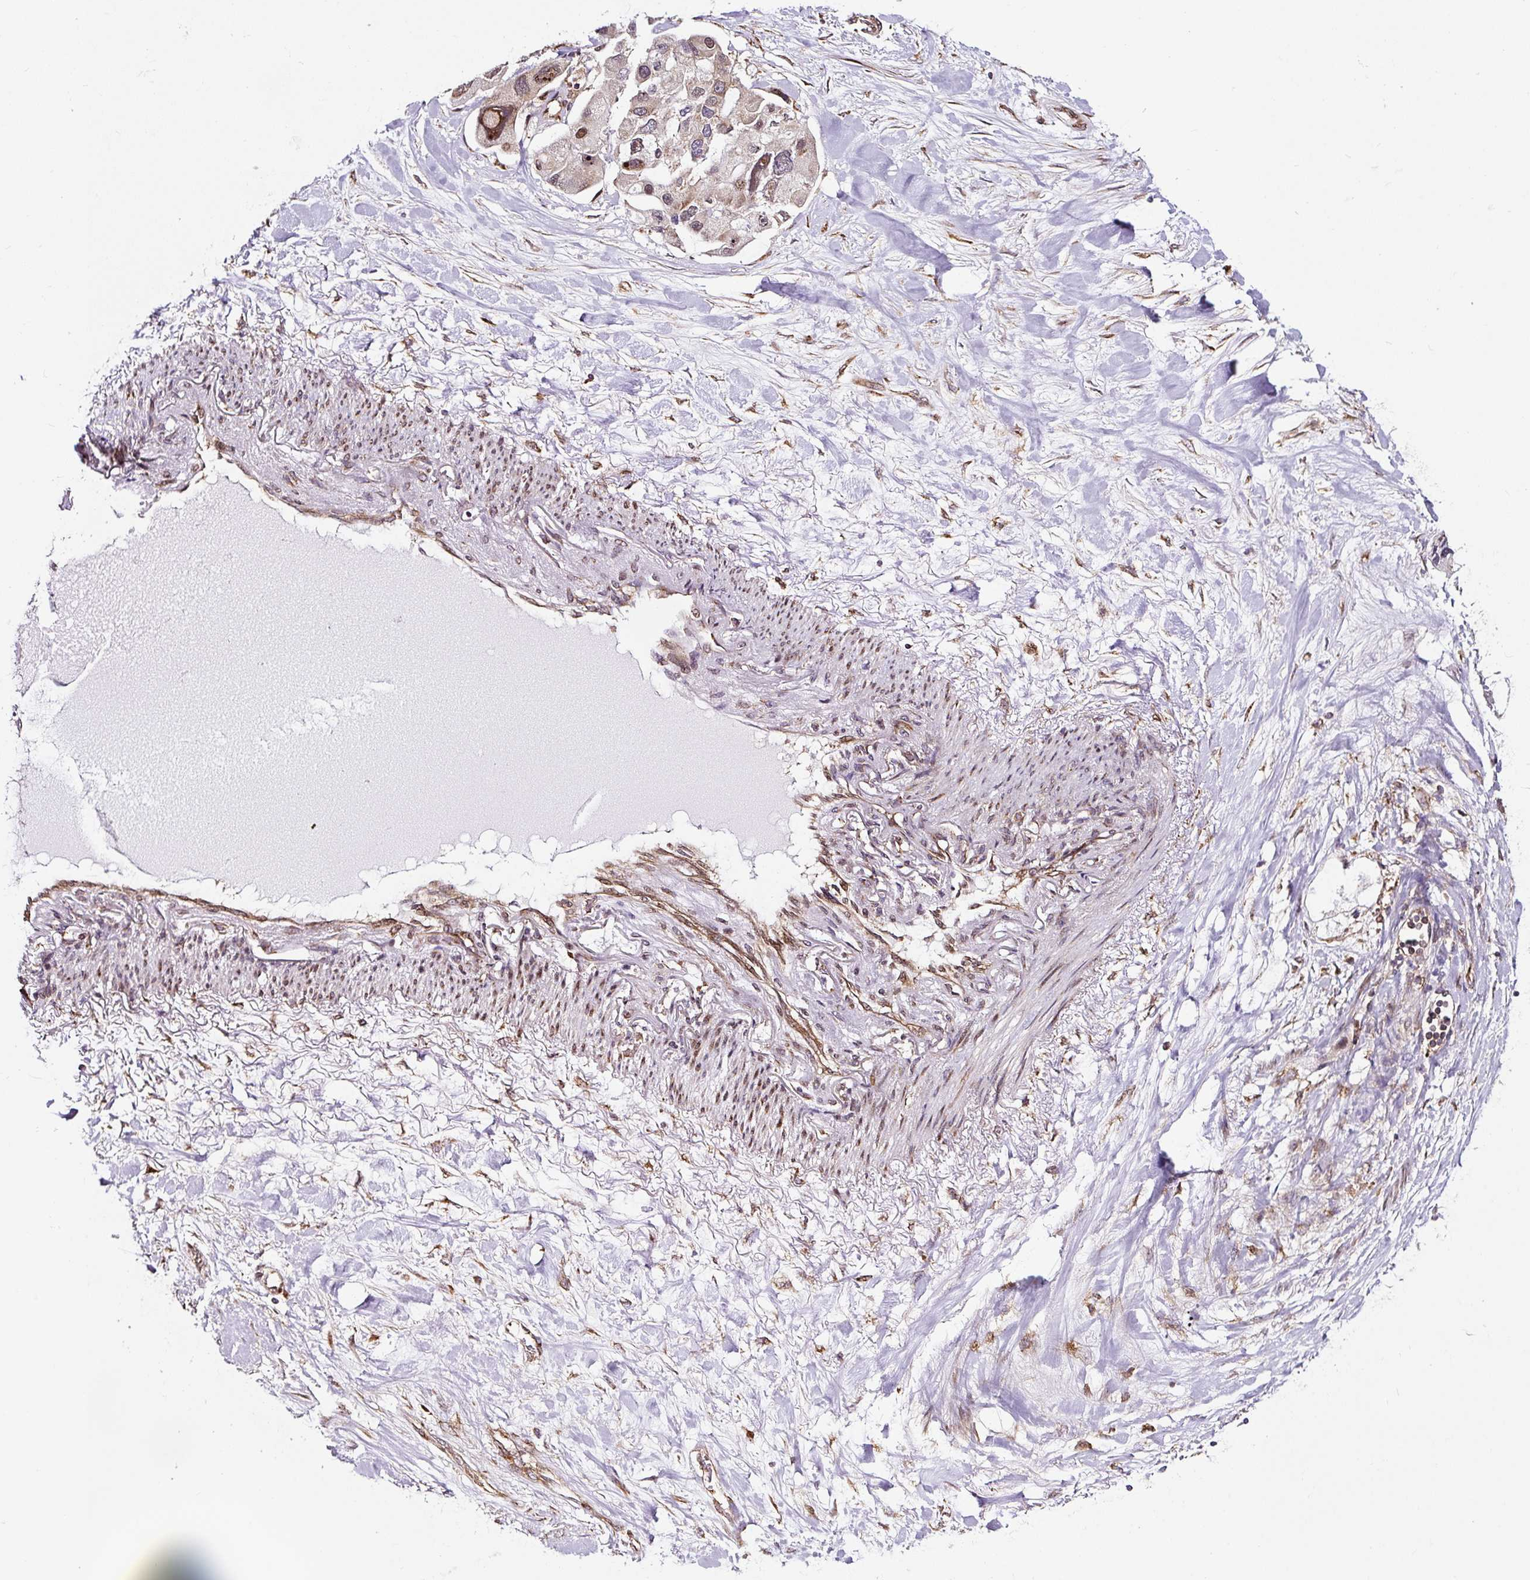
{"staining": {"intensity": "moderate", "quantity": "<25%", "location": "cytoplasmic/membranous,nuclear"}, "tissue": "lung cancer", "cell_type": "Tumor cells", "image_type": "cancer", "snomed": [{"axis": "morphology", "description": "Adenocarcinoma, NOS"}, {"axis": "topography", "description": "Lung"}], "caption": "An image showing moderate cytoplasmic/membranous and nuclear expression in about <25% of tumor cells in adenocarcinoma (lung), as visualized by brown immunohistochemical staining.", "gene": "KDM4E", "patient": {"sex": "female", "age": 54}}